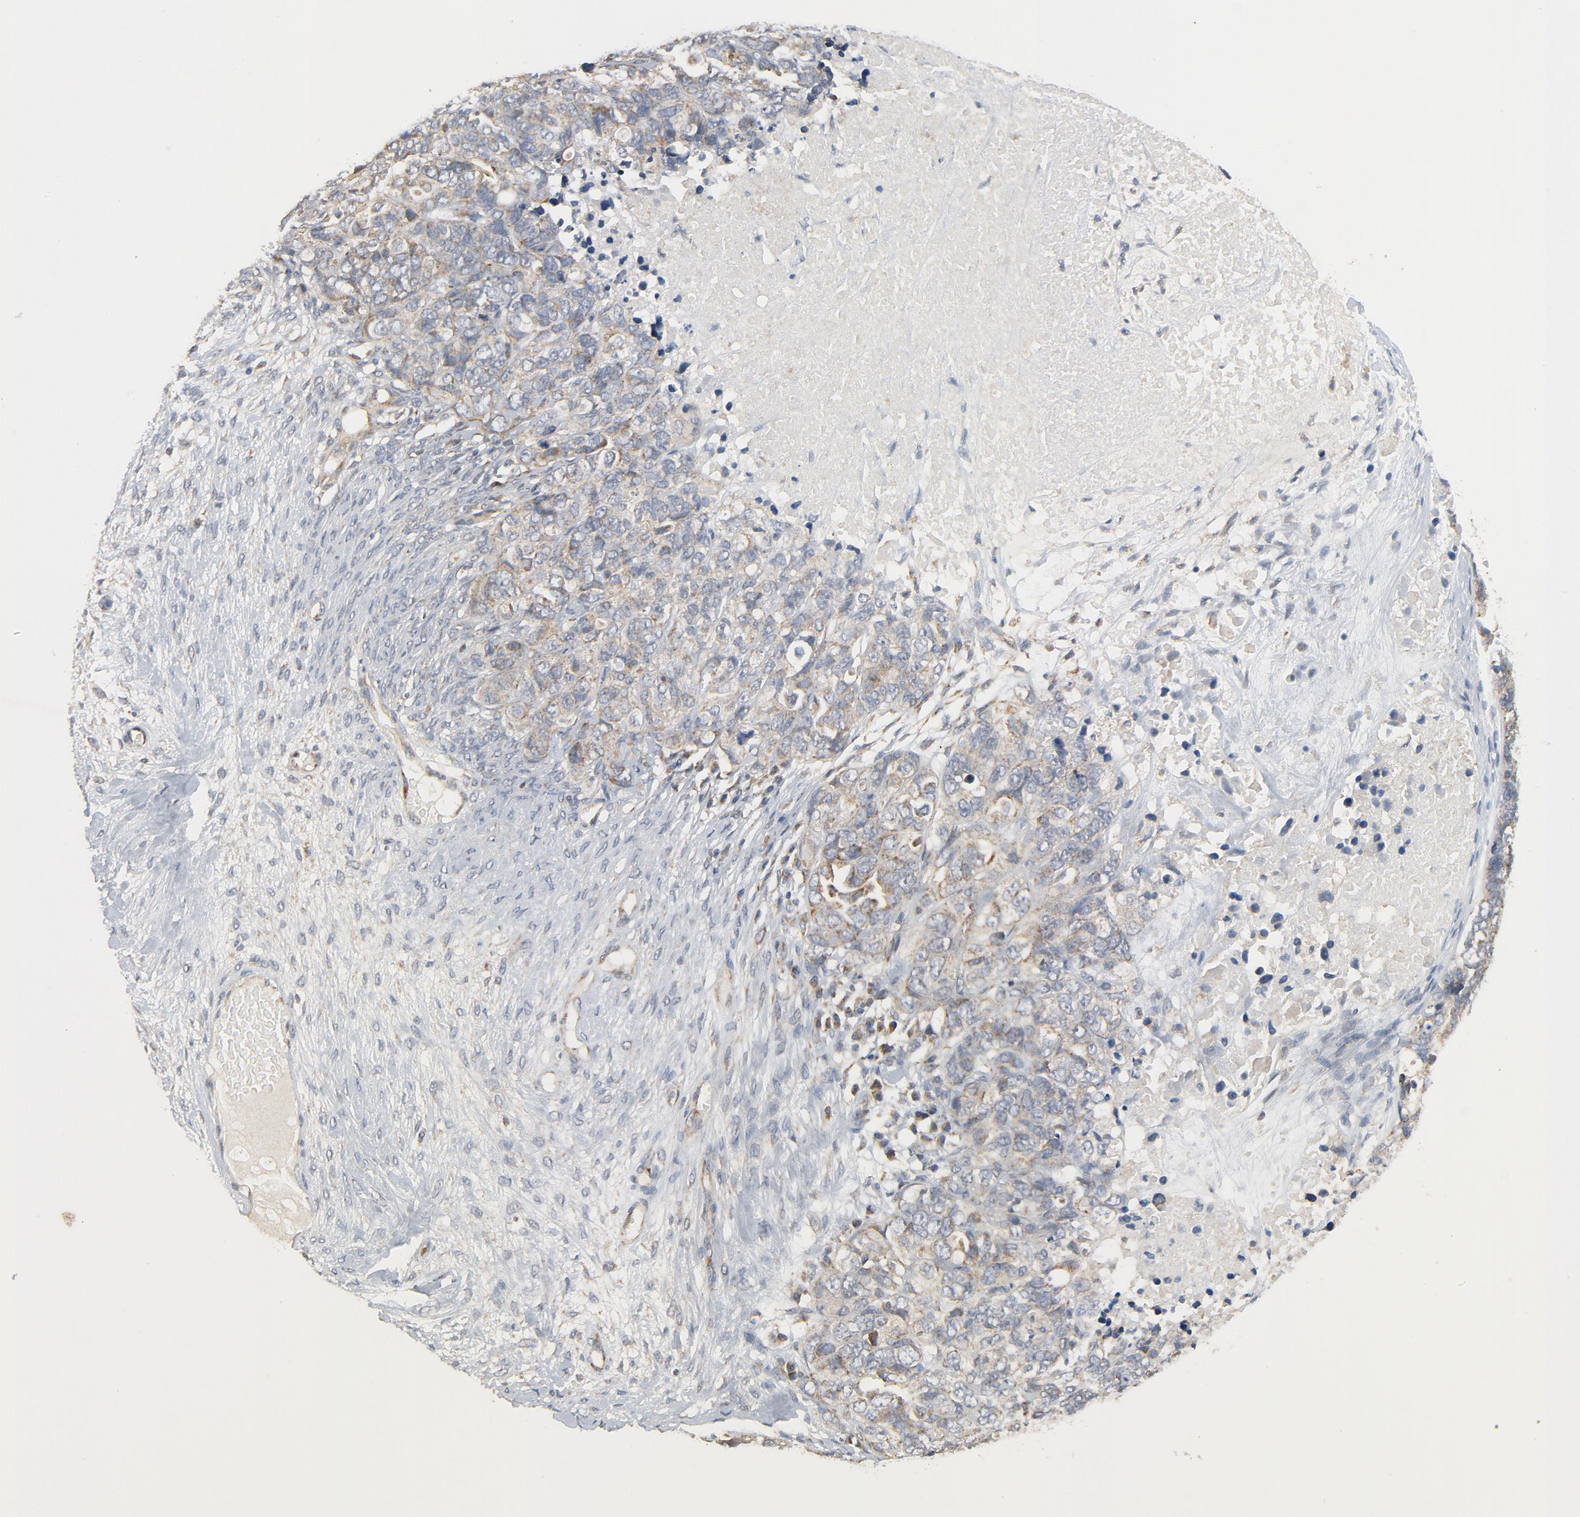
{"staining": {"intensity": "moderate", "quantity": ">75%", "location": "cytoplasmic/membranous"}, "tissue": "ovarian cancer", "cell_type": "Tumor cells", "image_type": "cancer", "snomed": [{"axis": "morphology", "description": "Cystadenocarcinoma, serous, NOS"}, {"axis": "topography", "description": "Ovary"}], "caption": "Immunohistochemical staining of human ovarian cancer (serous cystadenocarcinoma) reveals moderate cytoplasmic/membranous protein positivity in about >75% of tumor cells.", "gene": "C14orf119", "patient": {"sex": "female", "age": 82}}